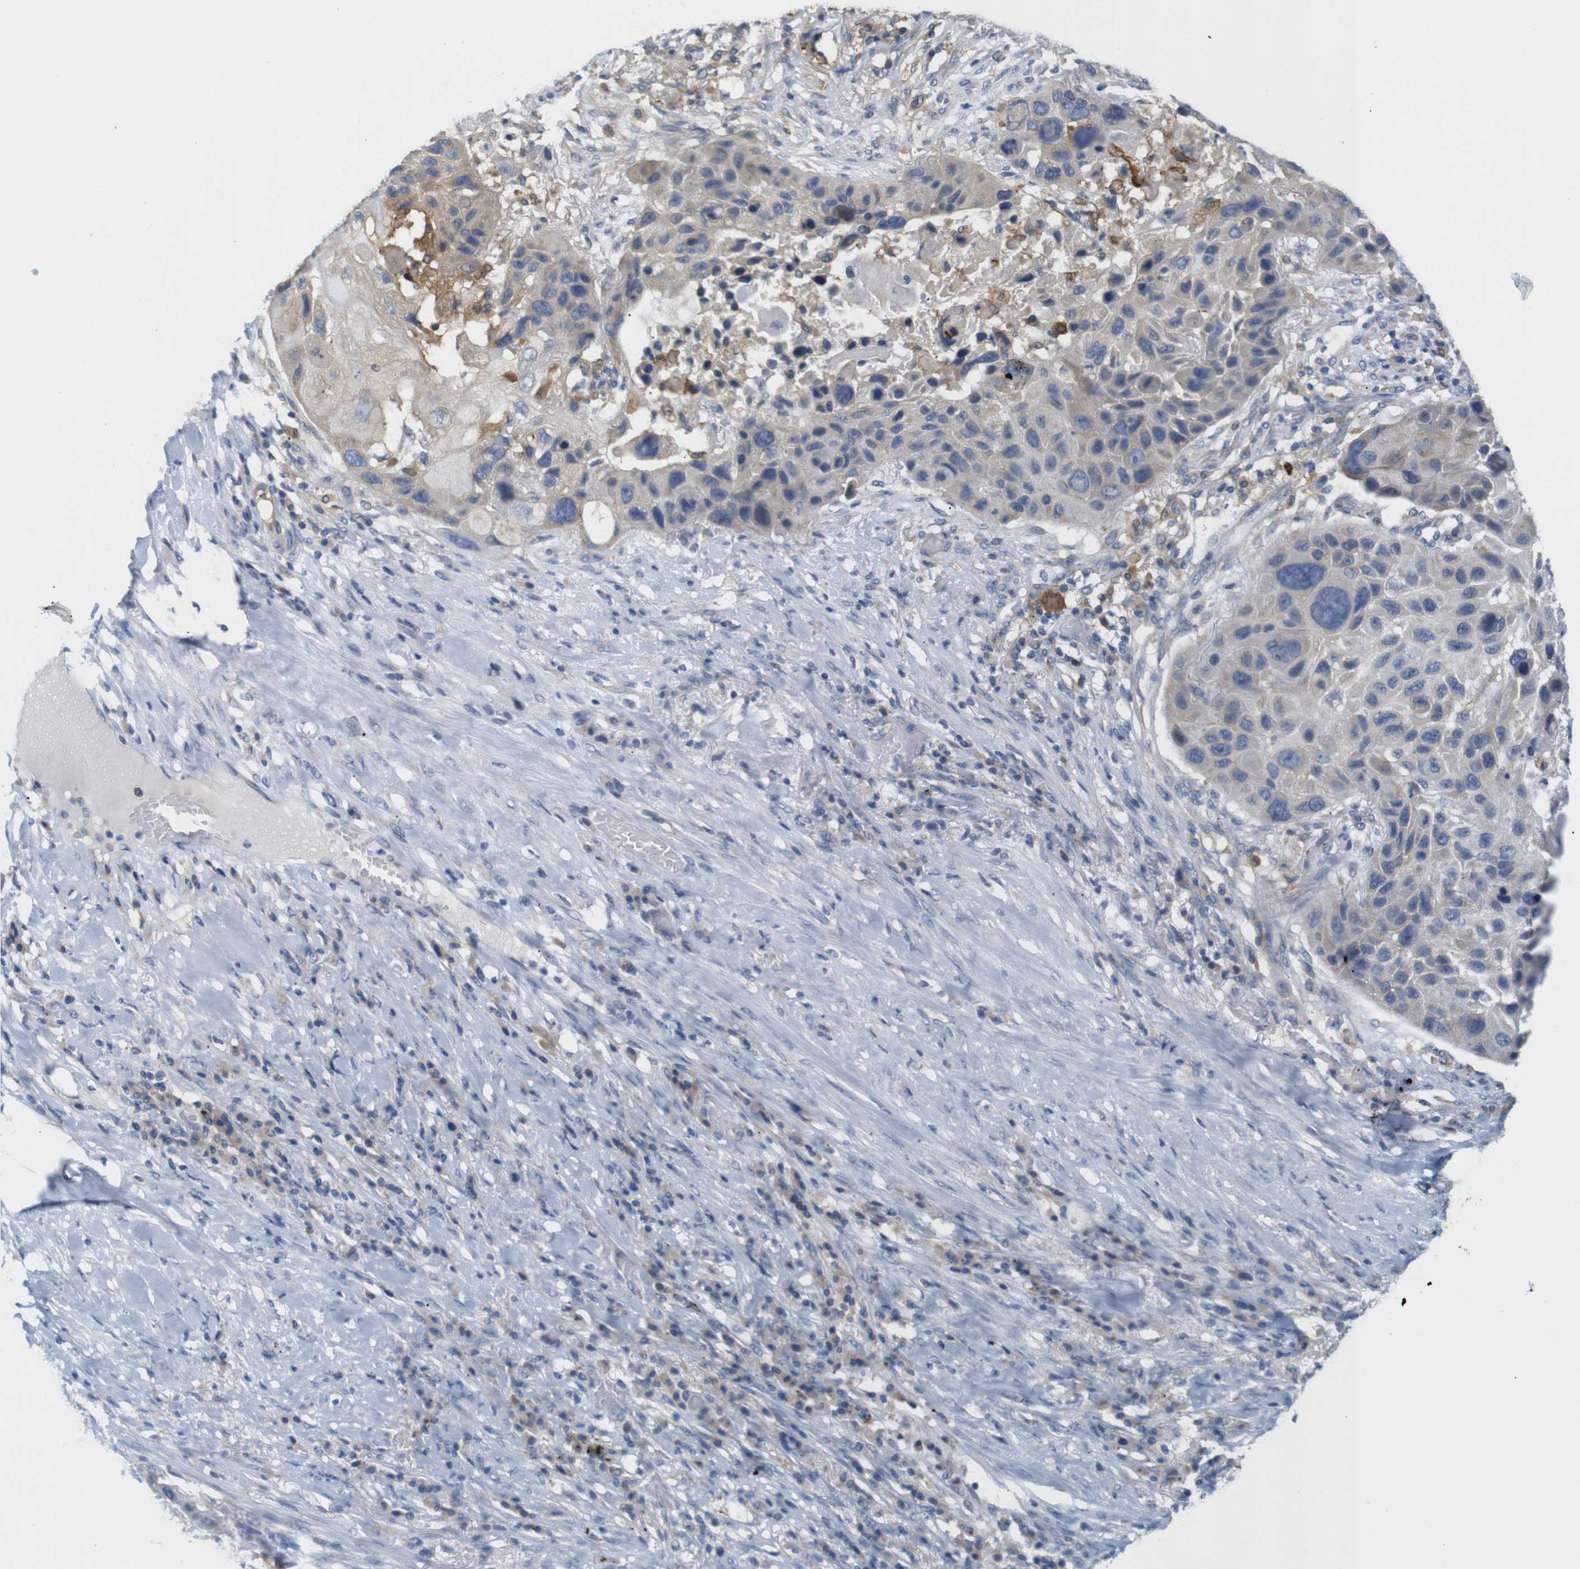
{"staining": {"intensity": "negative", "quantity": "none", "location": "none"}, "tissue": "lung cancer", "cell_type": "Tumor cells", "image_type": "cancer", "snomed": [{"axis": "morphology", "description": "Squamous cell carcinoma, NOS"}, {"axis": "topography", "description": "Lung"}], "caption": "The image displays no staining of tumor cells in squamous cell carcinoma (lung).", "gene": "NEBL", "patient": {"sex": "male", "age": 57}}